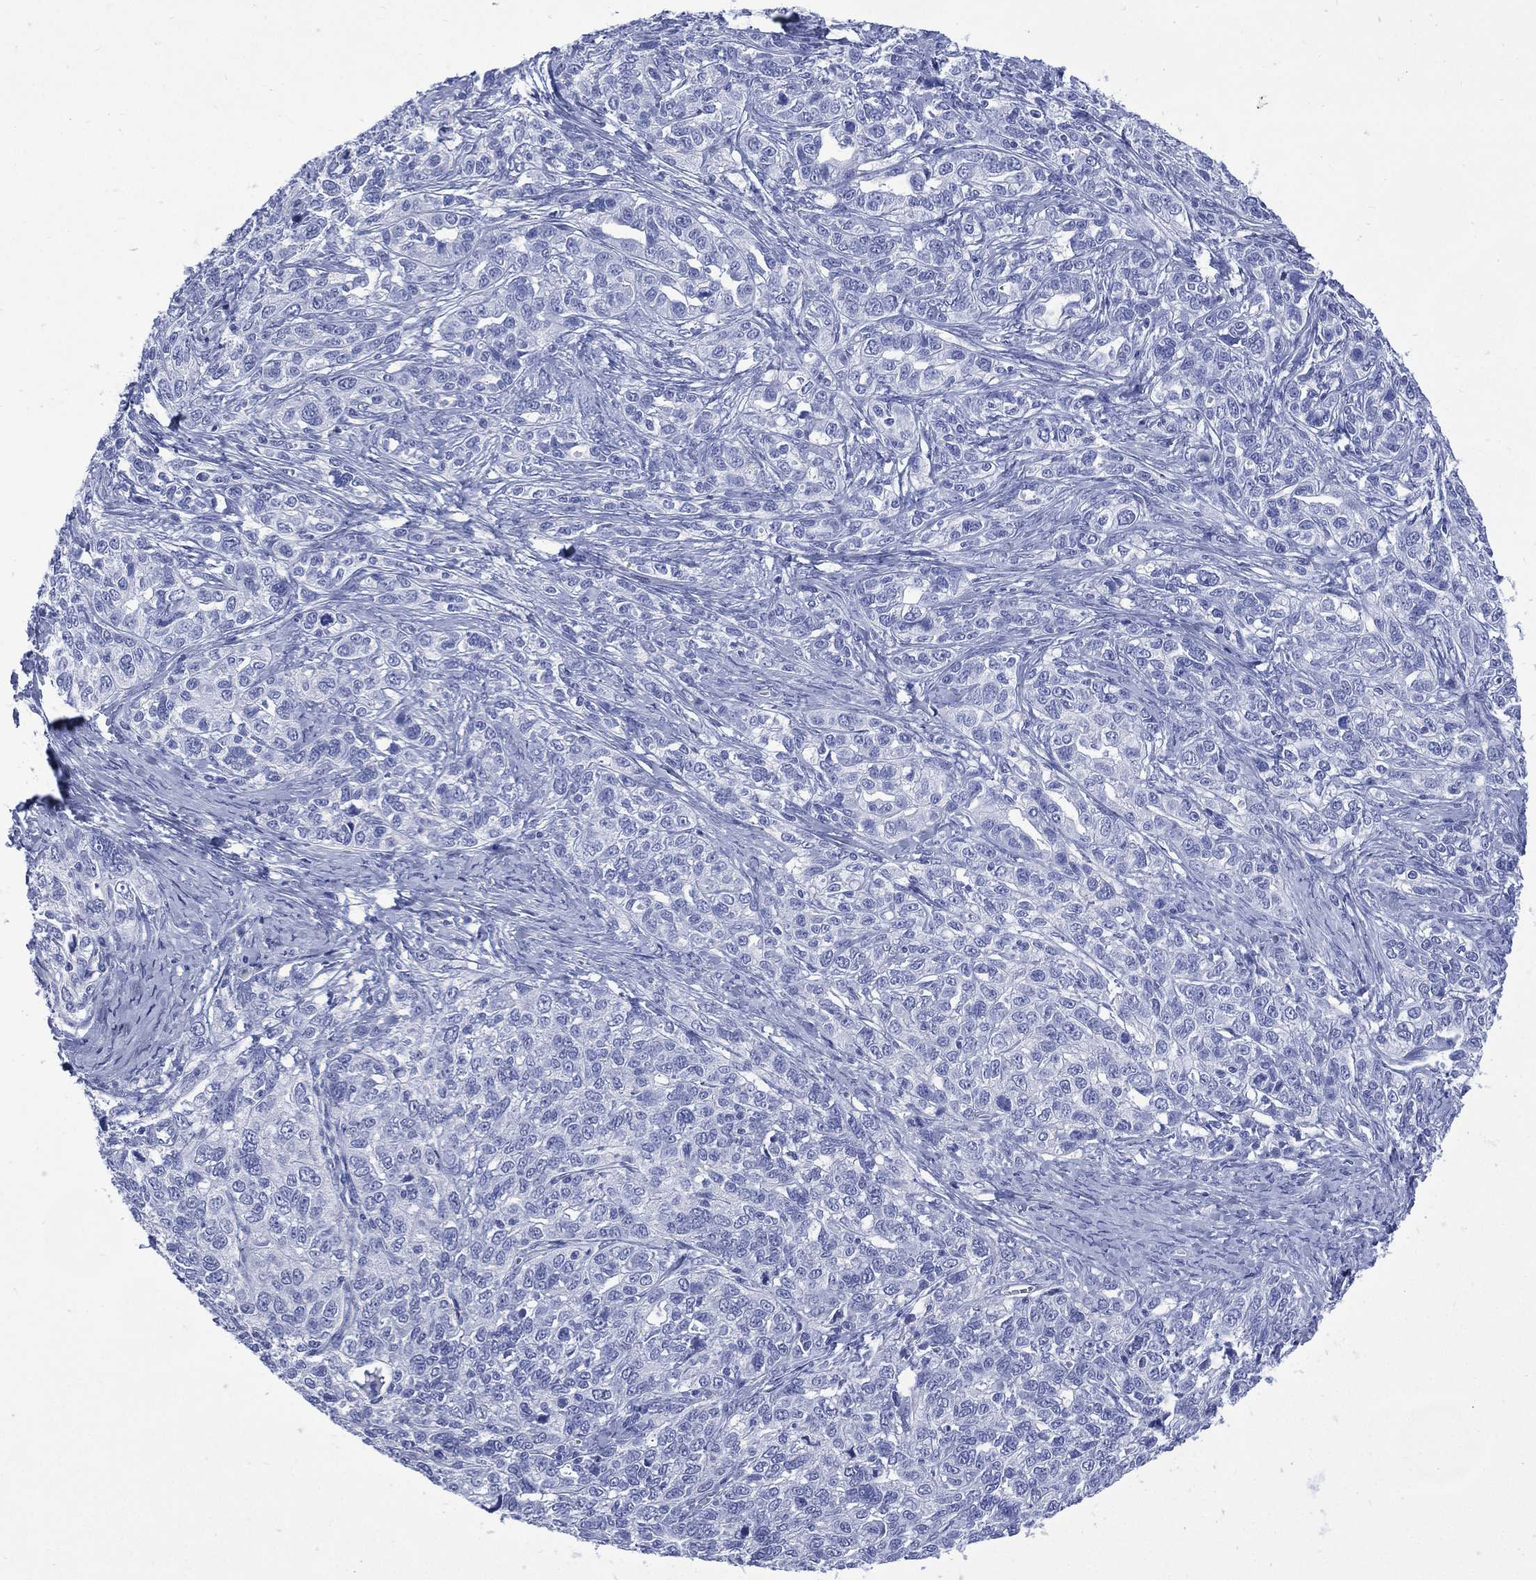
{"staining": {"intensity": "negative", "quantity": "none", "location": "none"}, "tissue": "ovarian cancer", "cell_type": "Tumor cells", "image_type": "cancer", "snomed": [{"axis": "morphology", "description": "Cystadenocarcinoma, serous, NOS"}, {"axis": "topography", "description": "Ovary"}], "caption": "Tumor cells are negative for brown protein staining in ovarian cancer.", "gene": "SHCBP1L", "patient": {"sex": "female", "age": 71}}